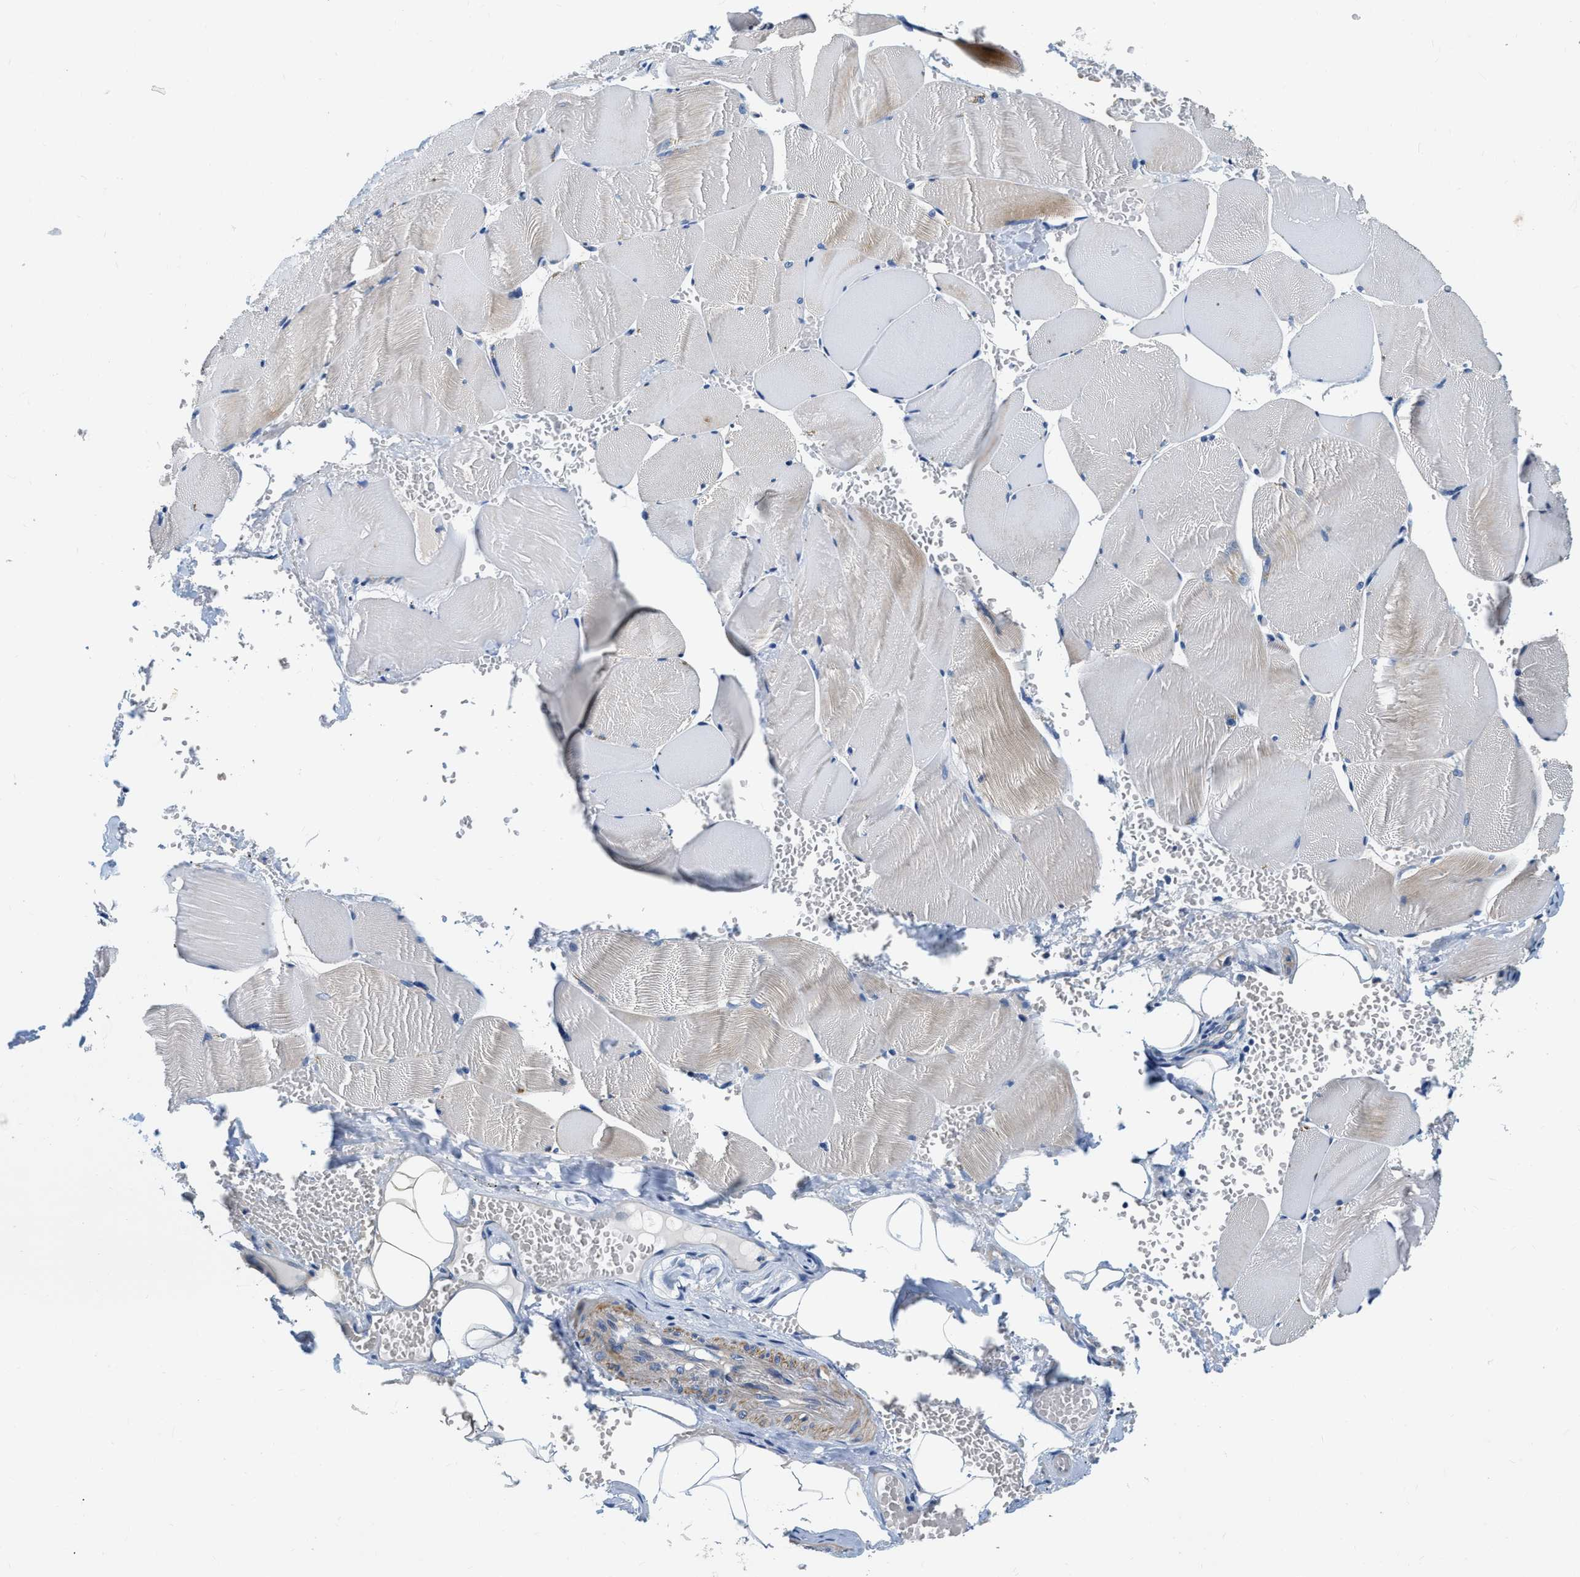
{"staining": {"intensity": "moderate", "quantity": "25%-75%", "location": "cytoplasmic/membranous"}, "tissue": "skeletal muscle", "cell_type": "Myocytes", "image_type": "normal", "snomed": [{"axis": "morphology", "description": "Normal tissue, NOS"}, {"axis": "topography", "description": "Skin"}, {"axis": "topography", "description": "Skeletal muscle"}], "caption": "This micrograph reveals immunohistochemistry staining of unremarkable skeletal muscle, with medium moderate cytoplasmic/membranous staining in about 25%-75% of myocytes.", "gene": "EIF2AK2", "patient": {"sex": "male", "age": 83}}